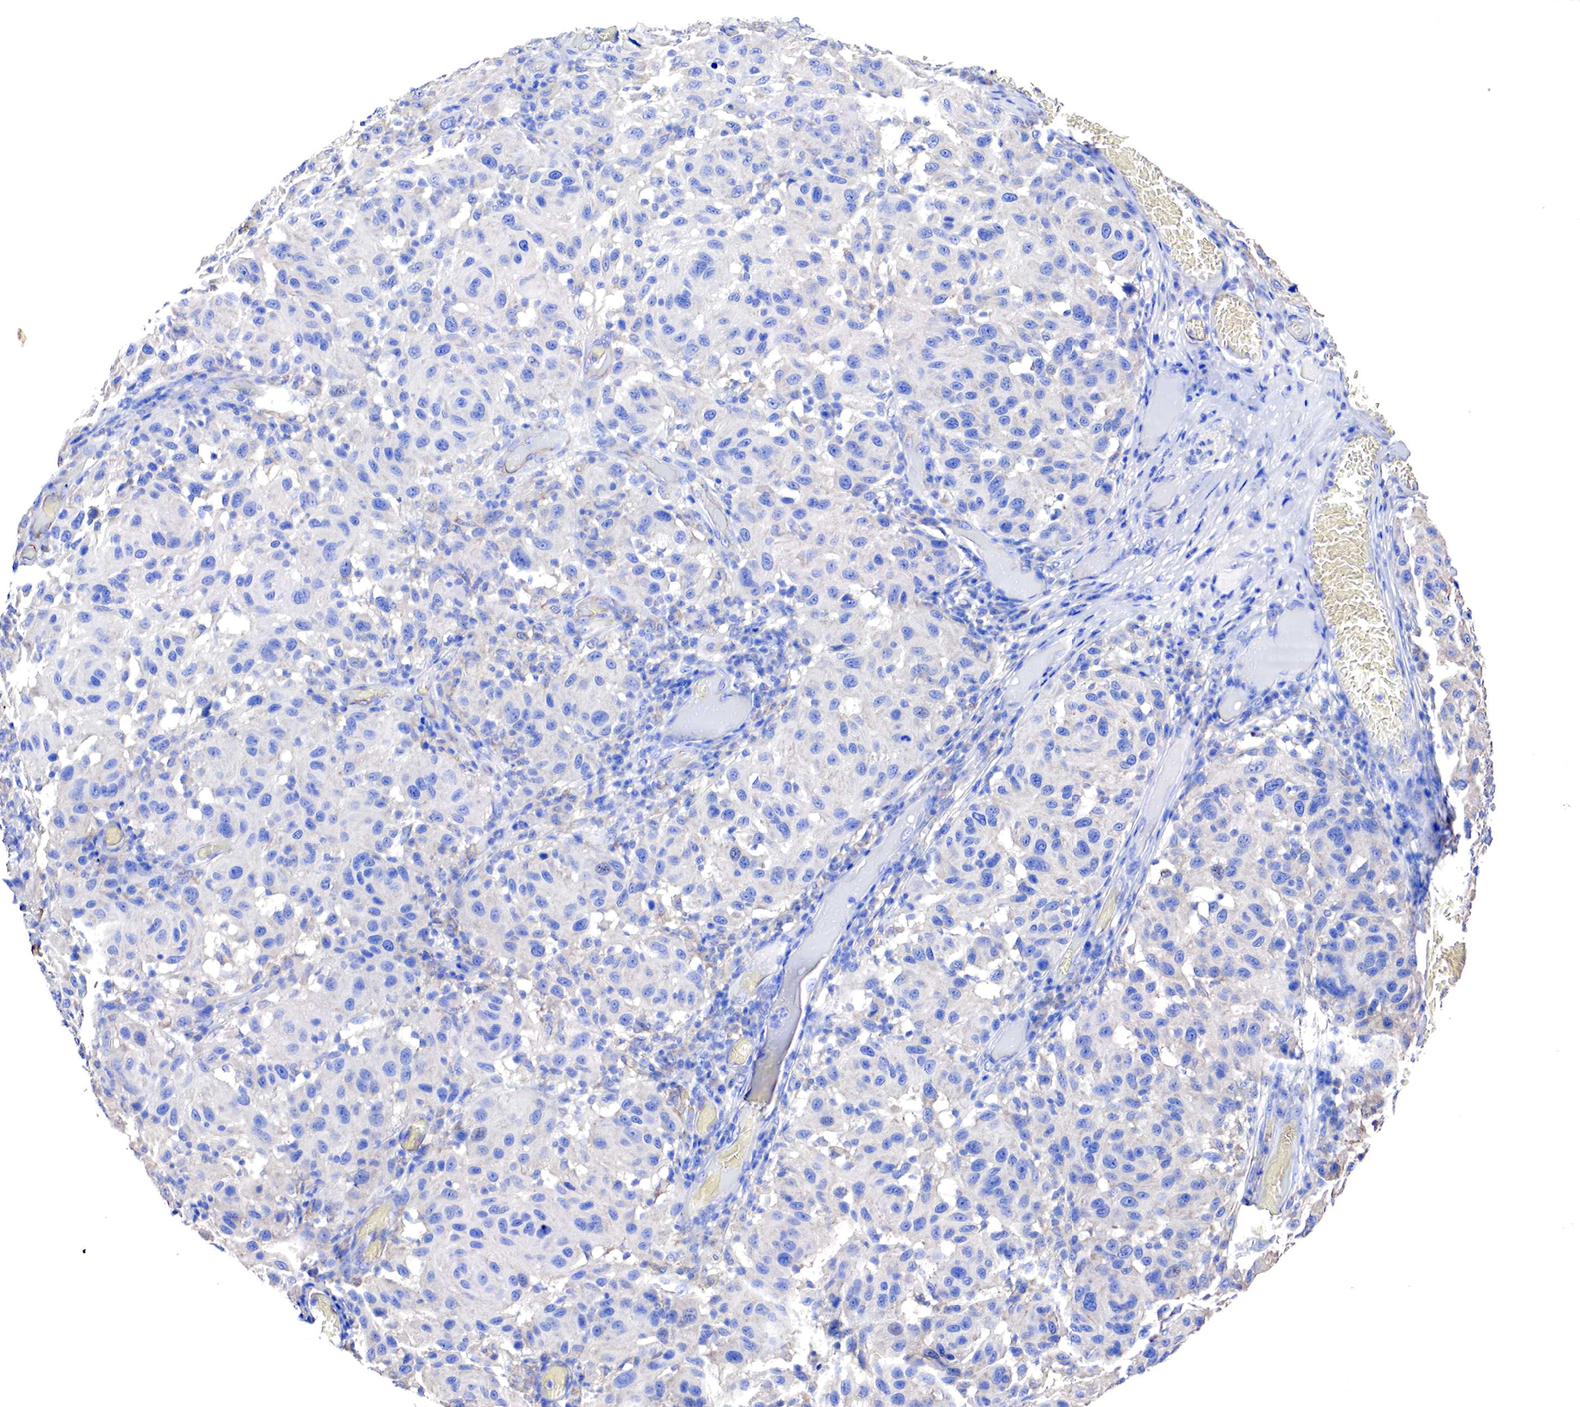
{"staining": {"intensity": "negative", "quantity": "none", "location": "none"}, "tissue": "melanoma", "cell_type": "Tumor cells", "image_type": "cancer", "snomed": [{"axis": "morphology", "description": "Malignant melanoma, NOS"}, {"axis": "topography", "description": "Skin"}], "caption": "Tumor cells are negative for brown protein staining in malignant melanoma. (DAB immunohistochemistry (IHC) with hematoxylin counter stain).", "gene": "RDX", "patient": {"sex": "female", "age": 77}}